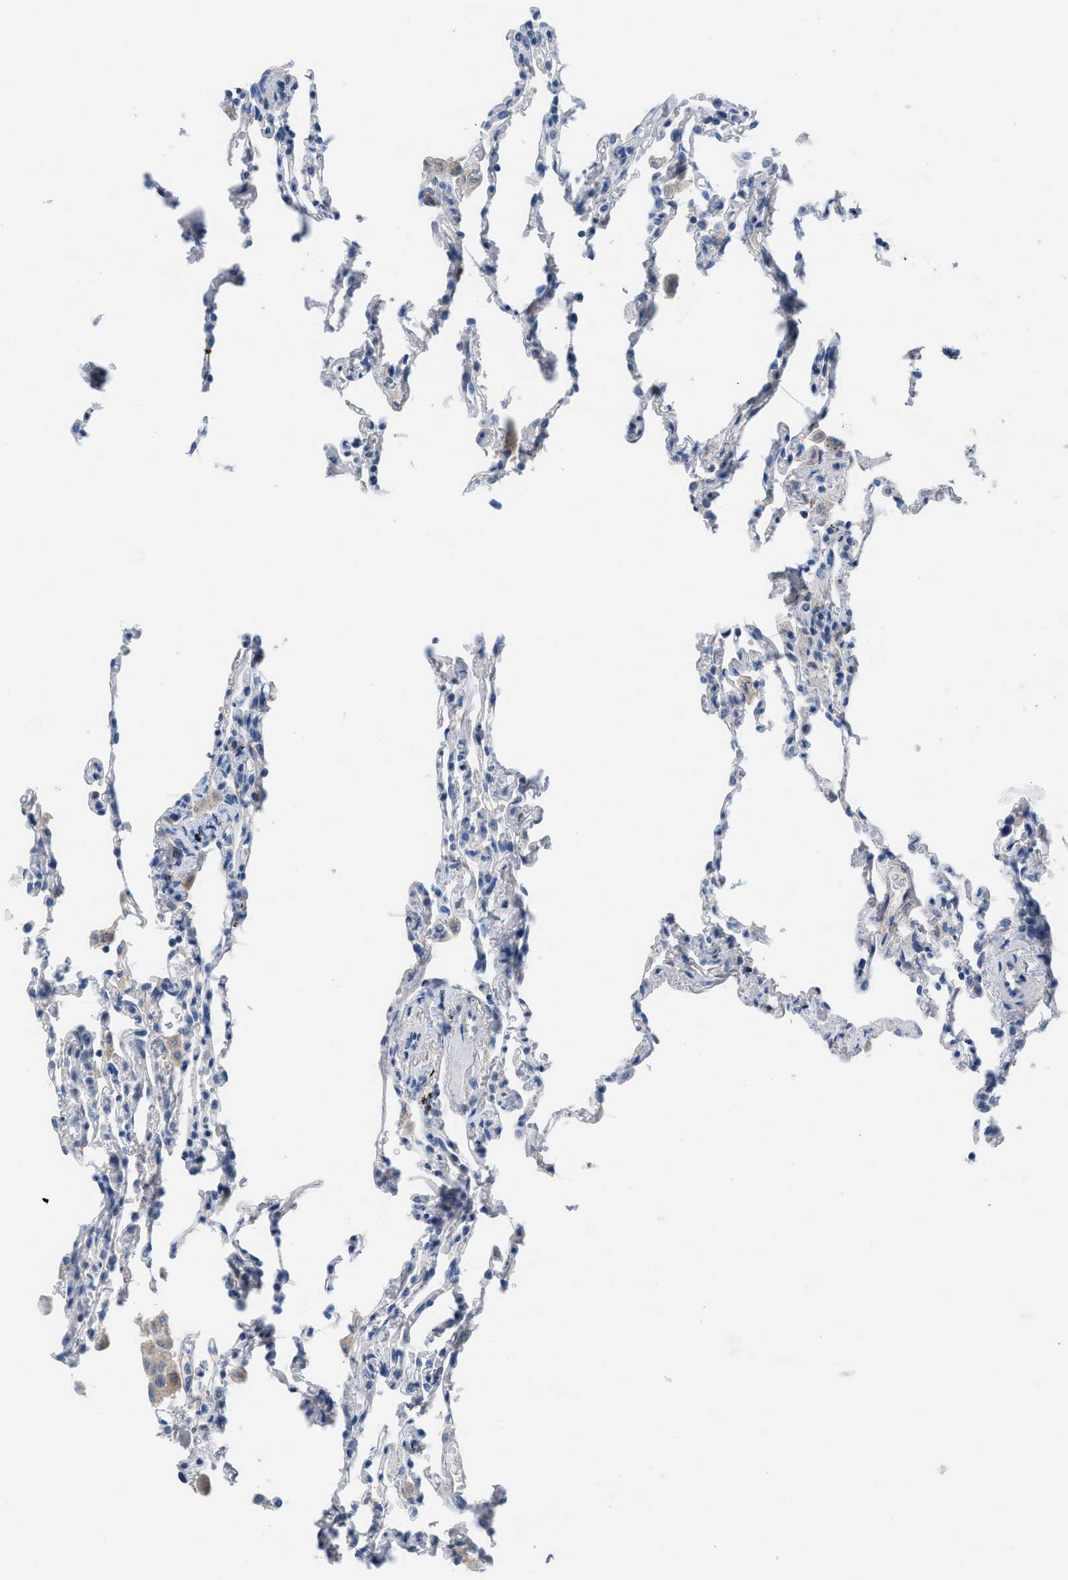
{"staining": {"intensity": "negative", "quantity": "none", "location": "none"}, "tissue": "lung", "cell_type": "Alveolar cells", "image_type": "normal", "snomed": [{"axis": "morphology", "description": "Normal tissue, NOS"}, {"axis": "topography", "description": "Lung"}], "caption": "High magnification brightfield microscopy of unremarkable lung stained with DAB (3,3'-diaminobenzidine) (brown) and counterstained with hematoxylin (blue): alveolar cells show no significant positivity. (Immunohistochemistry (ihc), brightfield microscopy, high magnification).", "gene": "HPX", "patient": {"sex": "male", "age": 59}}